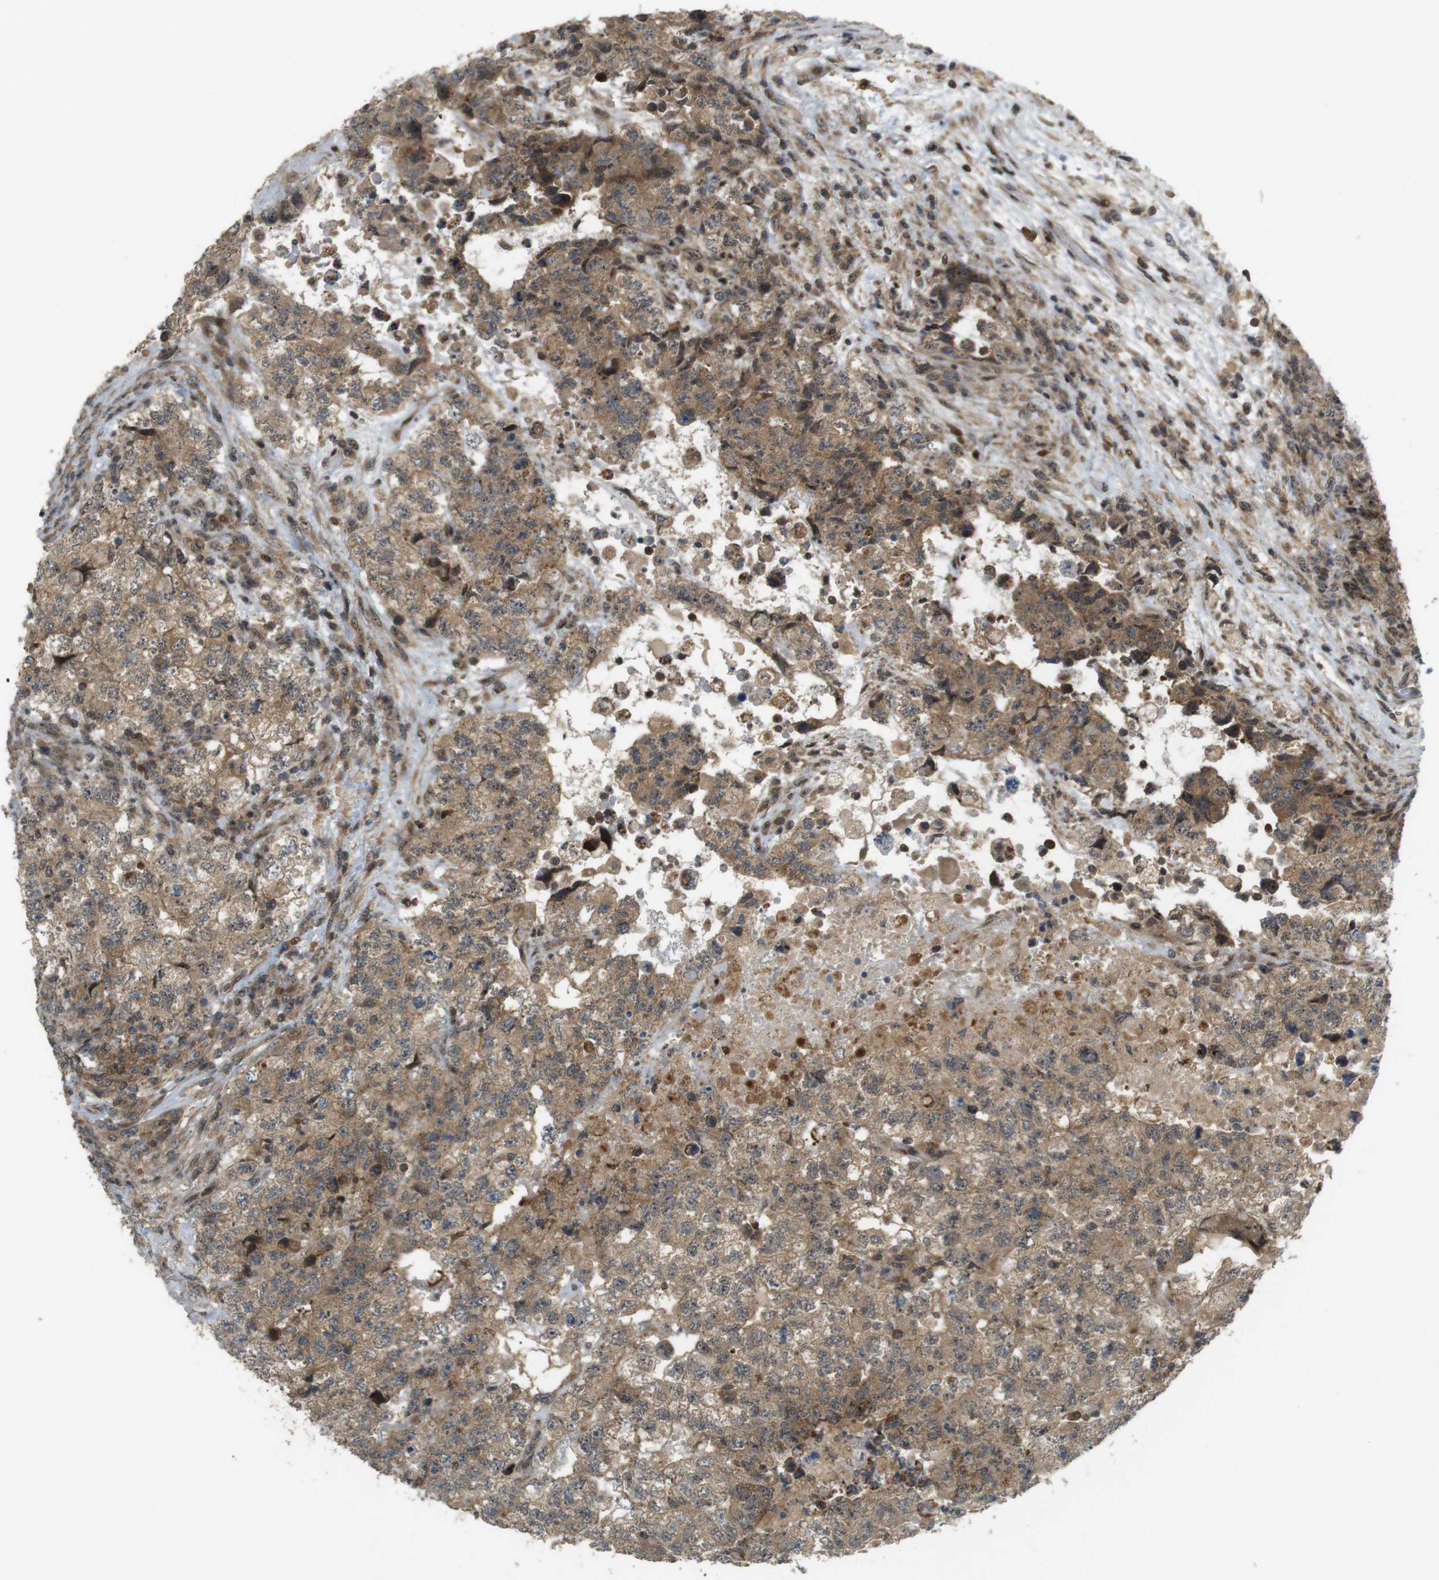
{"staining": {"intensity": "moderate", "quantity": ">75%", "location": "cytoplasmic/membranous,nuclear"}, "tissue": "testis cancer", "cell_type": "Tumor cells", "image_type": "cancer", "snomed": [{"axis": "morphology", "description": "Carcinoma, Embryonal, NOS"}, {"axis": "topography", "description": "Testis"}], "caption": "Testis cancer (embryonal carcinoma) stained with immunohistochemistry exhibits moderate cytoplasmic/membranous and nuclear positivity in approximately >75% of tumor cells.", "gene": "TMX3", "patient": {"sex": "male", "age": 36}}